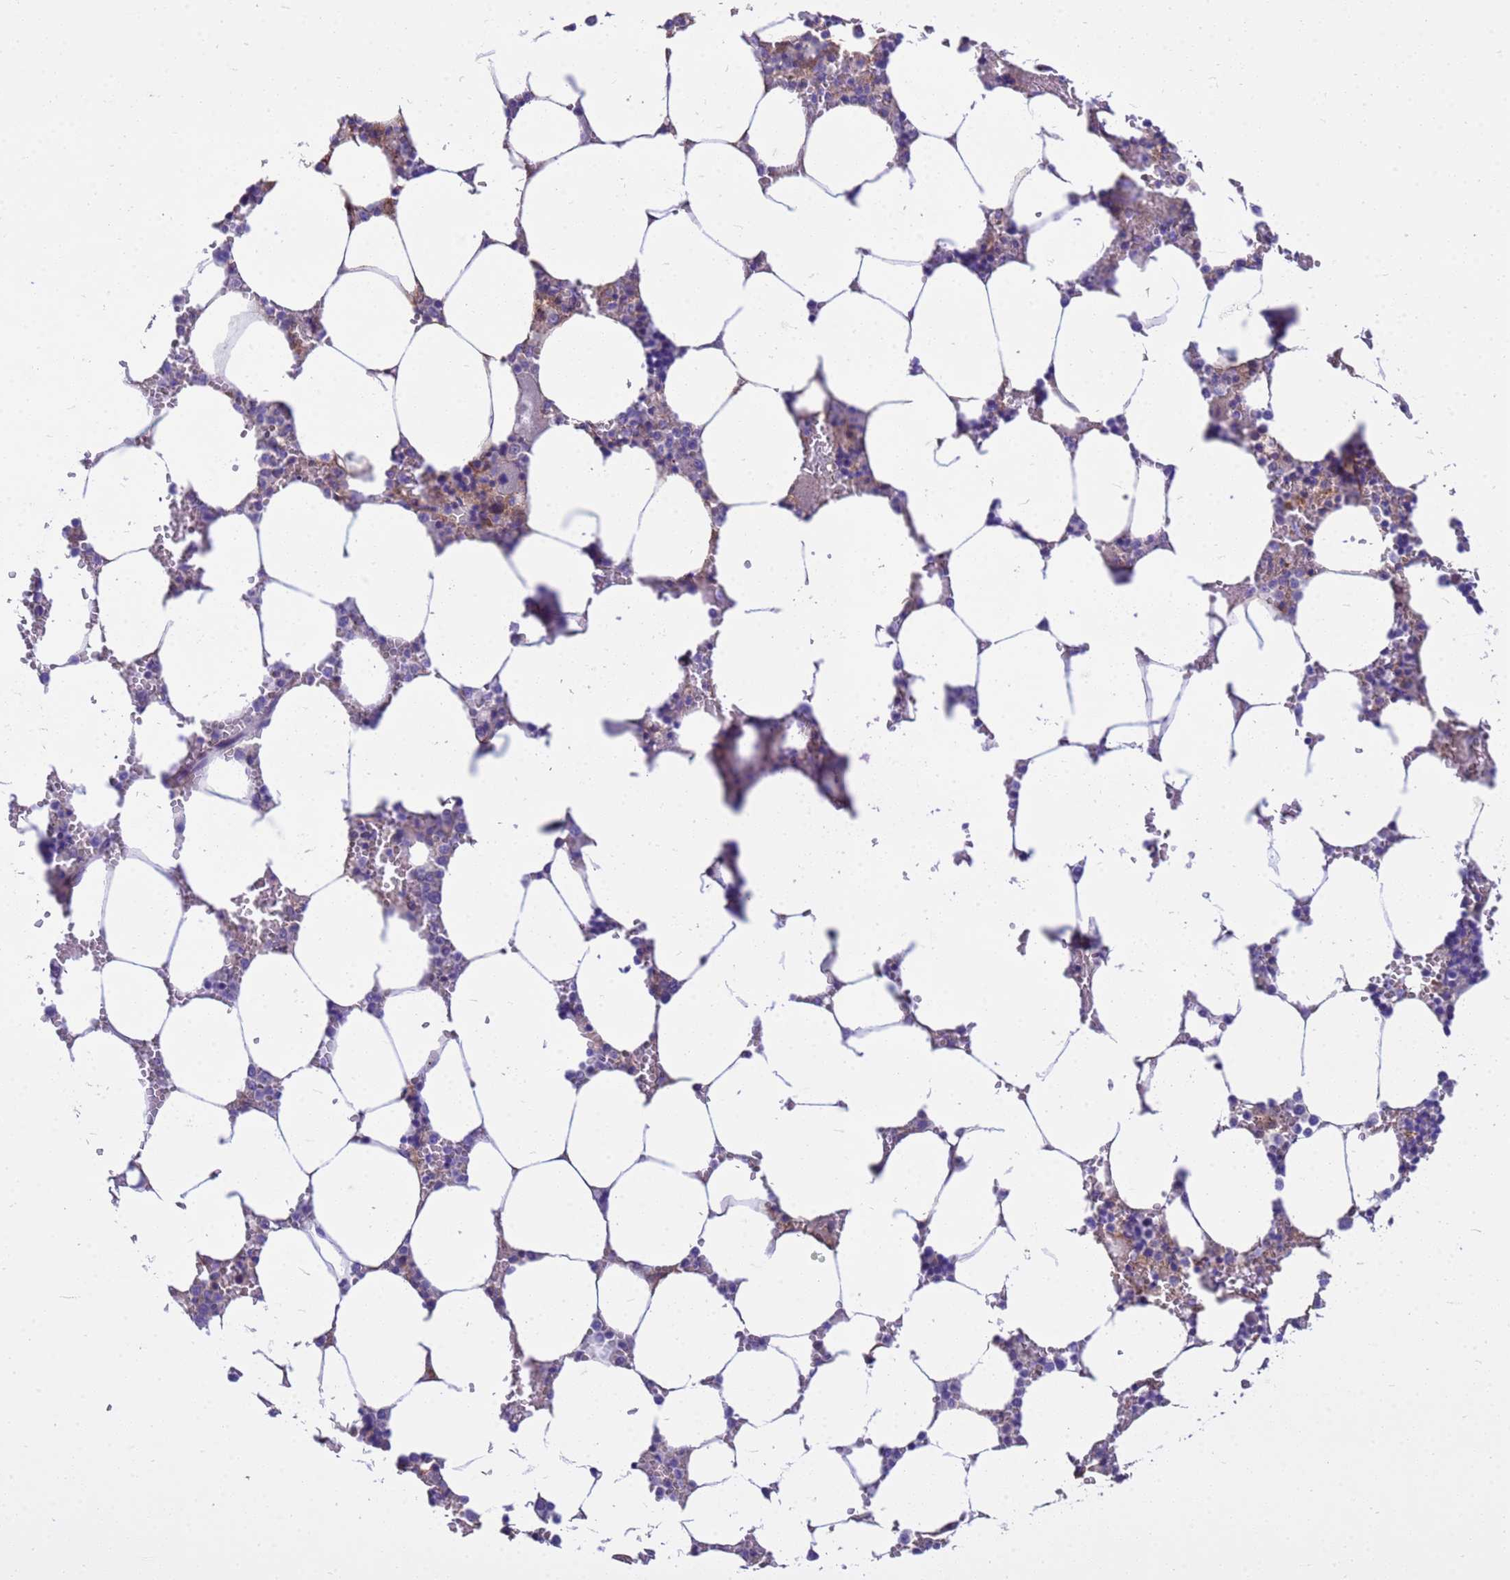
{"staining": {"intensity": "weak", "quantity": "<25%", "location": "cytoplasmic/membranous"}, "tissue": "bone marrow", "cell_type": "Hematopoietic cells", "image_type": "normal", "snomed": [{"axis": "morphology", "description": "Normal tissue, NOS"}, {"axis": "topography", "description": "Bone marrow"}], "caption": "Protein analysis of normal bone marrow reveals no significant staining in hematopoietic cells.", "gene": "P2RX7", "patient": {"sex": "male", "age": 64}}